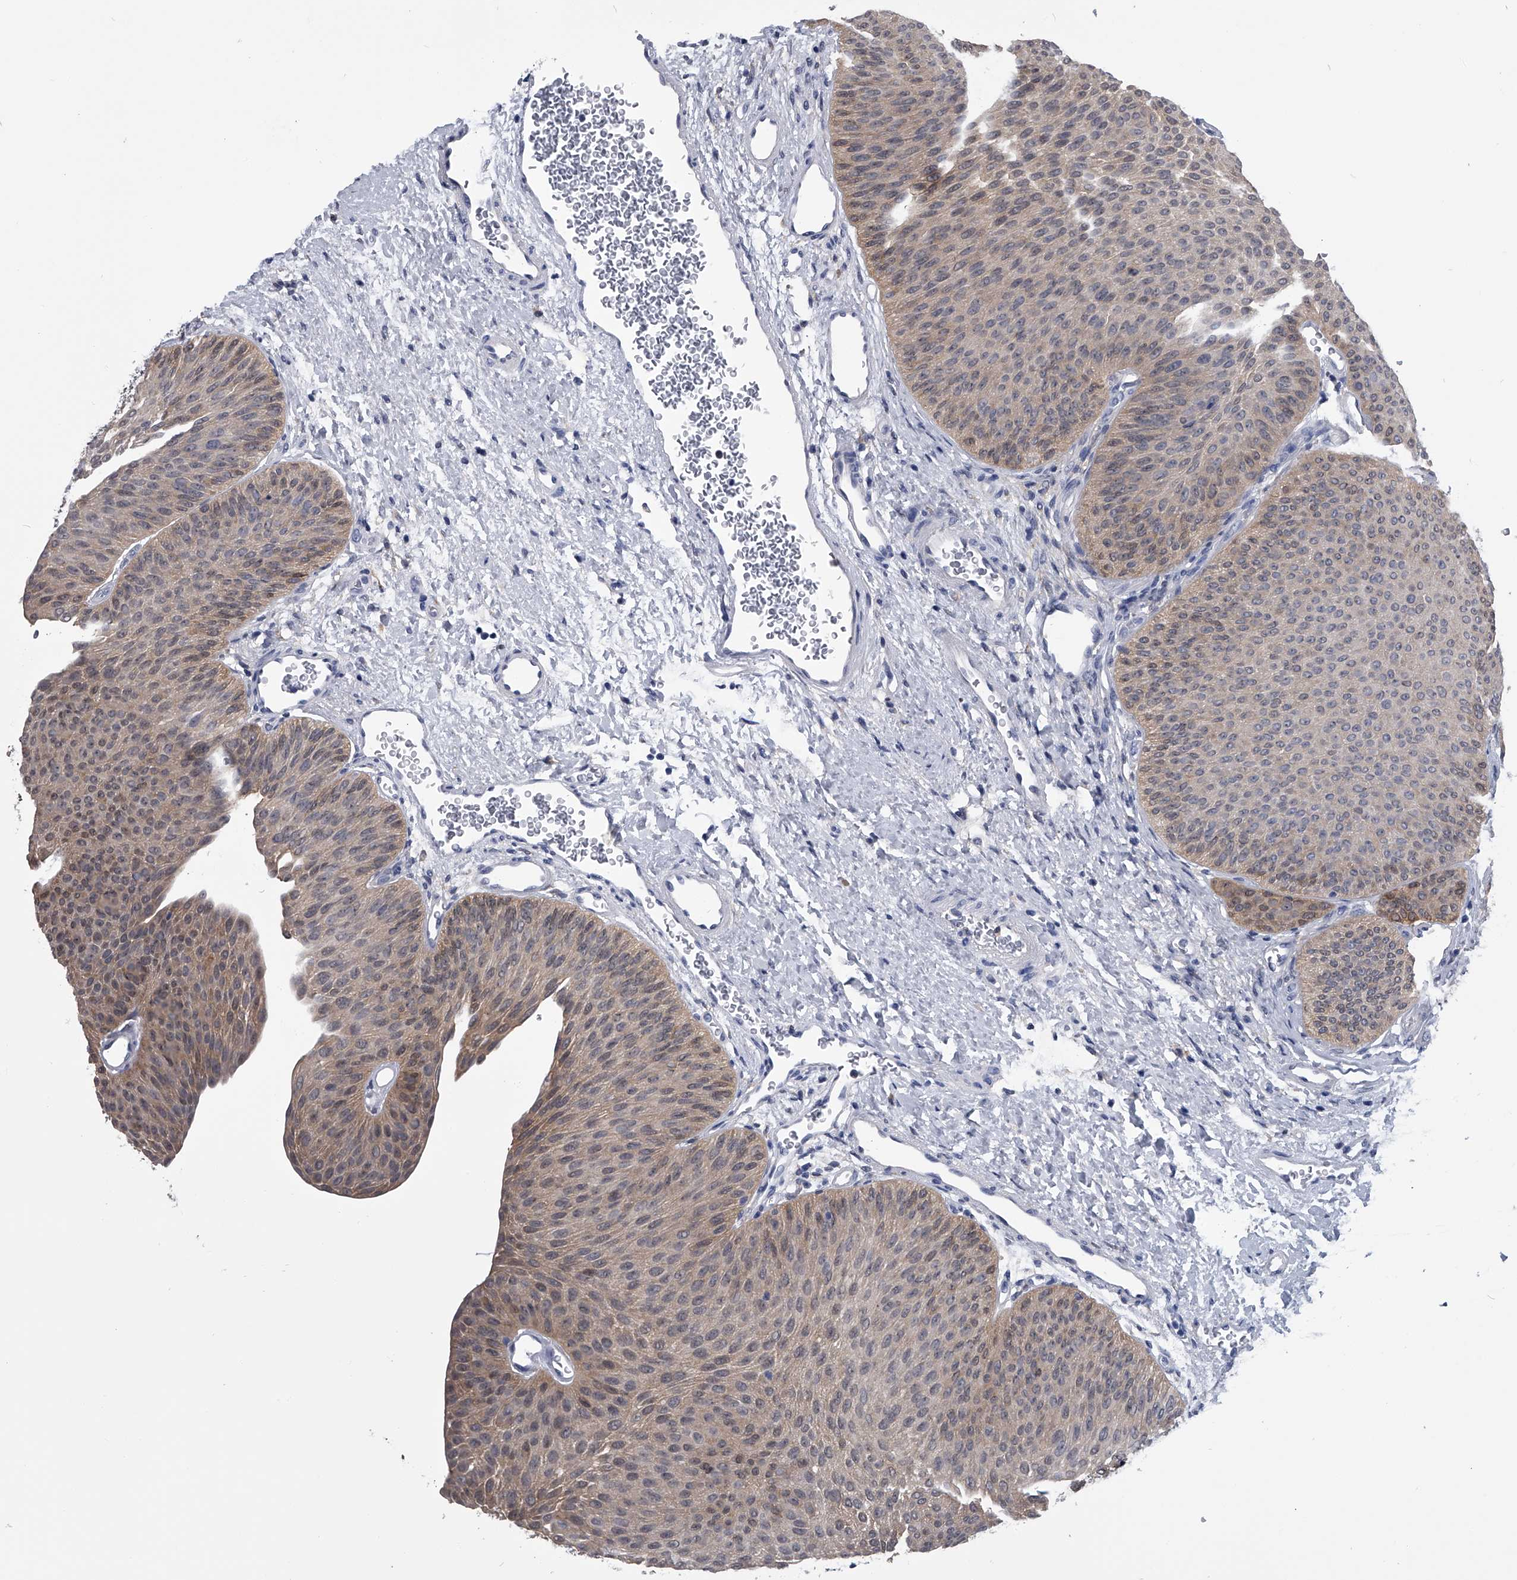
{"staining": {"intensity": "weak", "quantity": "25%-75%", "location": "cytoplasmic/membranous"}, "tissue": "urothelial cancer", "cell_type": "Tumor cells", "image_type": "cancer", "snomed": [{"axis": "morphology", "description": "Urothelial carcinoma, Low grade"}, {"axis": "topography", "description": "Urinary bladder"}], "caption": "The image shows staining of urothelial cancer, revealing weak cytoplasmic/membranous protein staining (brown color) within tumor cells.", "gene": "PDXK", "patient": {"sex": "female", "age": 60}}